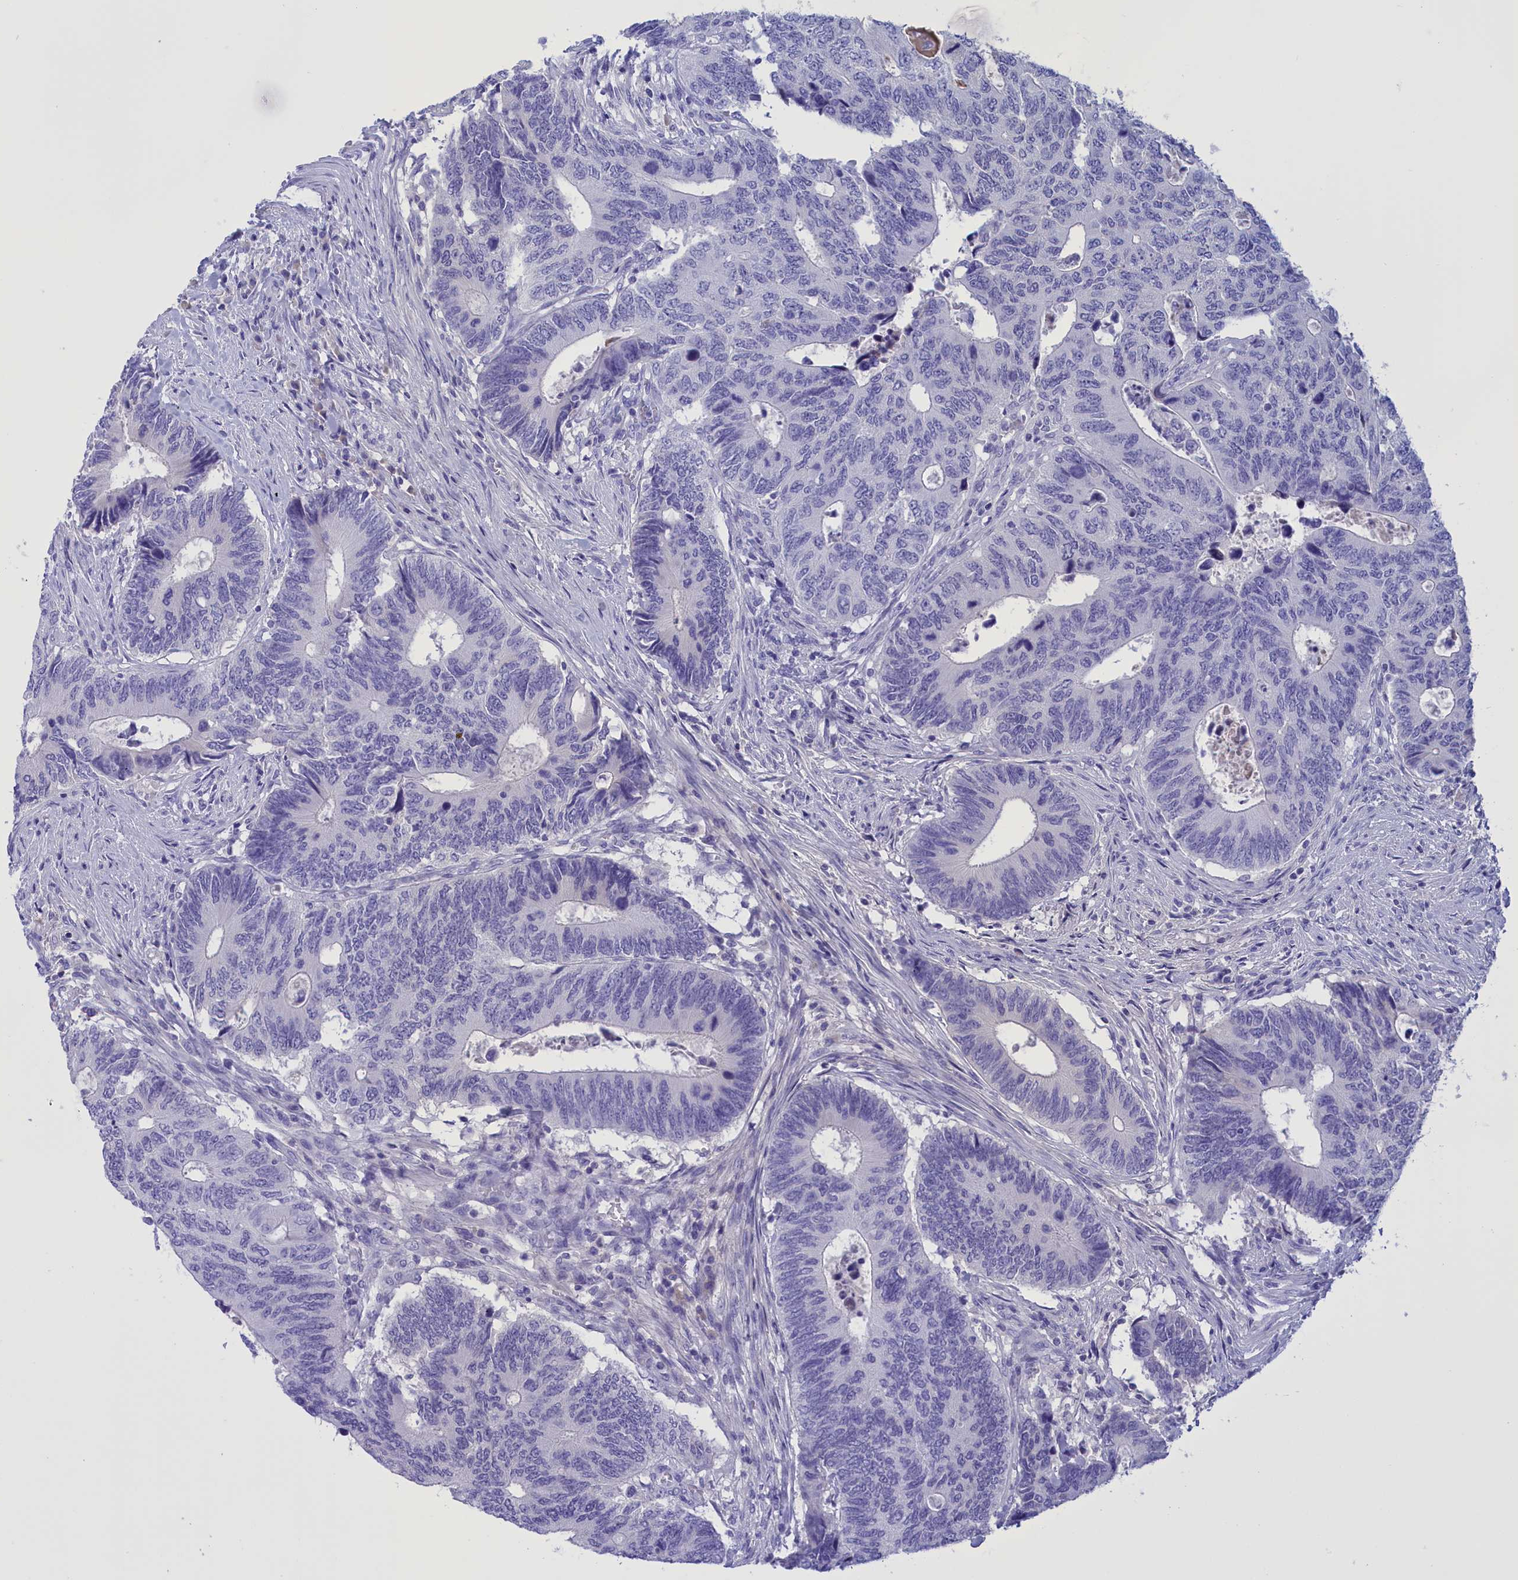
{"staining": {"intensity": "negative", "quantity": "none", "location": "none"}, "tissue": "colorectal cancer", "cell_type": "Tumor cells", "image_type": "cancer", "snomed": [{"axis": "morphology", "description": "Adenocarcinoma, NOS"}, {"axis": "topography", "description": "Colon"}], "caption": "An IHC micrograph of colorectal cancer (adenocarcinoma) is shown. There is no staining in tumor cells of colorectal cancer (adenocarcinoma).", "gene": "PROK2", "patient": {"sex": "male", "age": 87}}